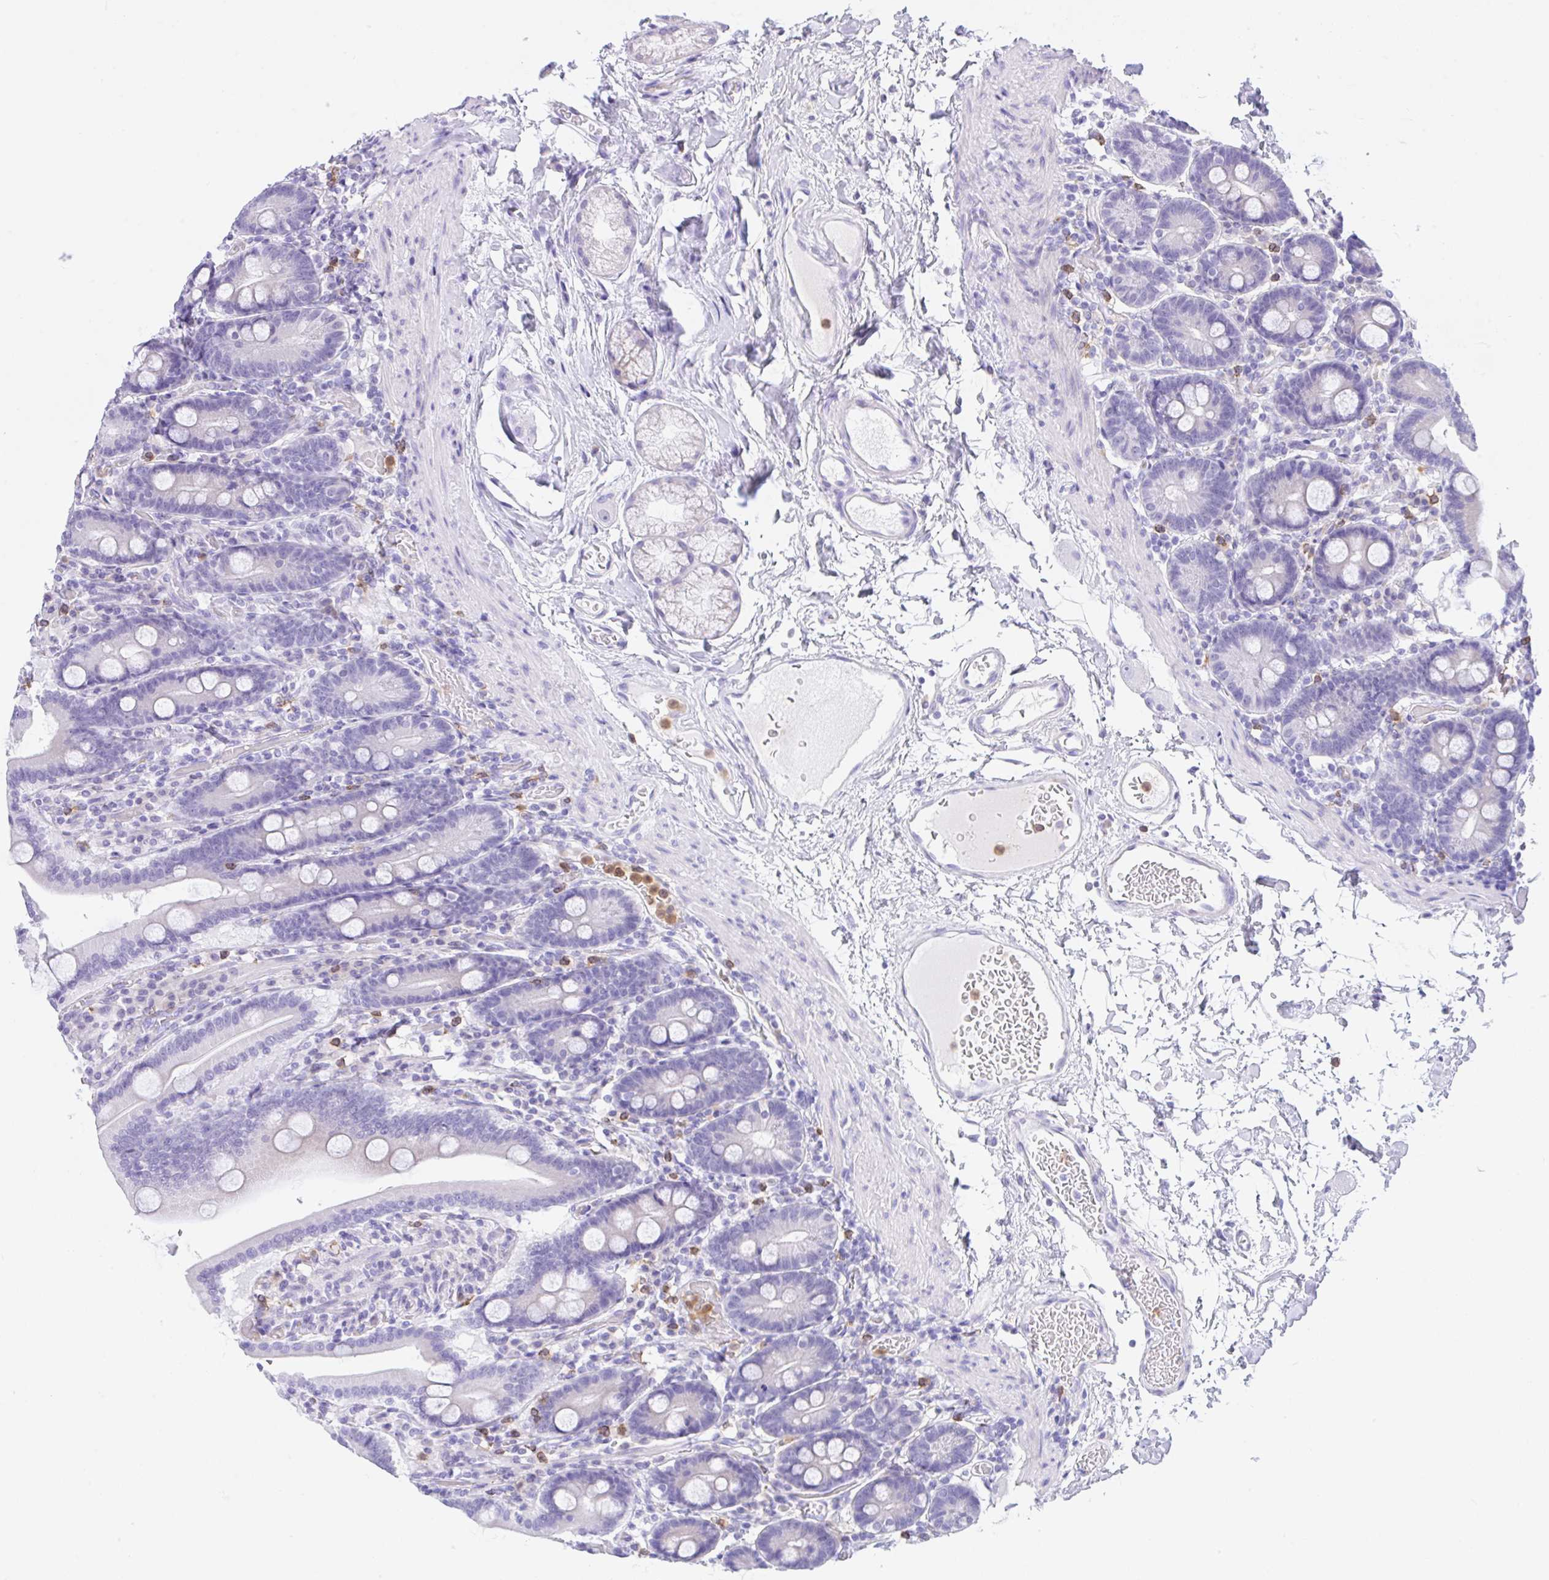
{"staining": {"intensity": "negative", "quantity": "none", "location": "none"}, "tissue": "duodenum", "cell_type": "Glandular cells", "image_type": "normal", "snomed": [{"axis": "morphology", "description": "Normal tissue, NOS"}, {"axis": "topography", "description": "Duodenum"}], "caption": "Immunohistochemical staining of normal human duodenum reveals no significant staining in glandular cells. (Brightfield microscopy of DAB immunohistochemistry at high magnification).", "gene": "NCF1", "patient": {"sex": "male", "age": 55}}